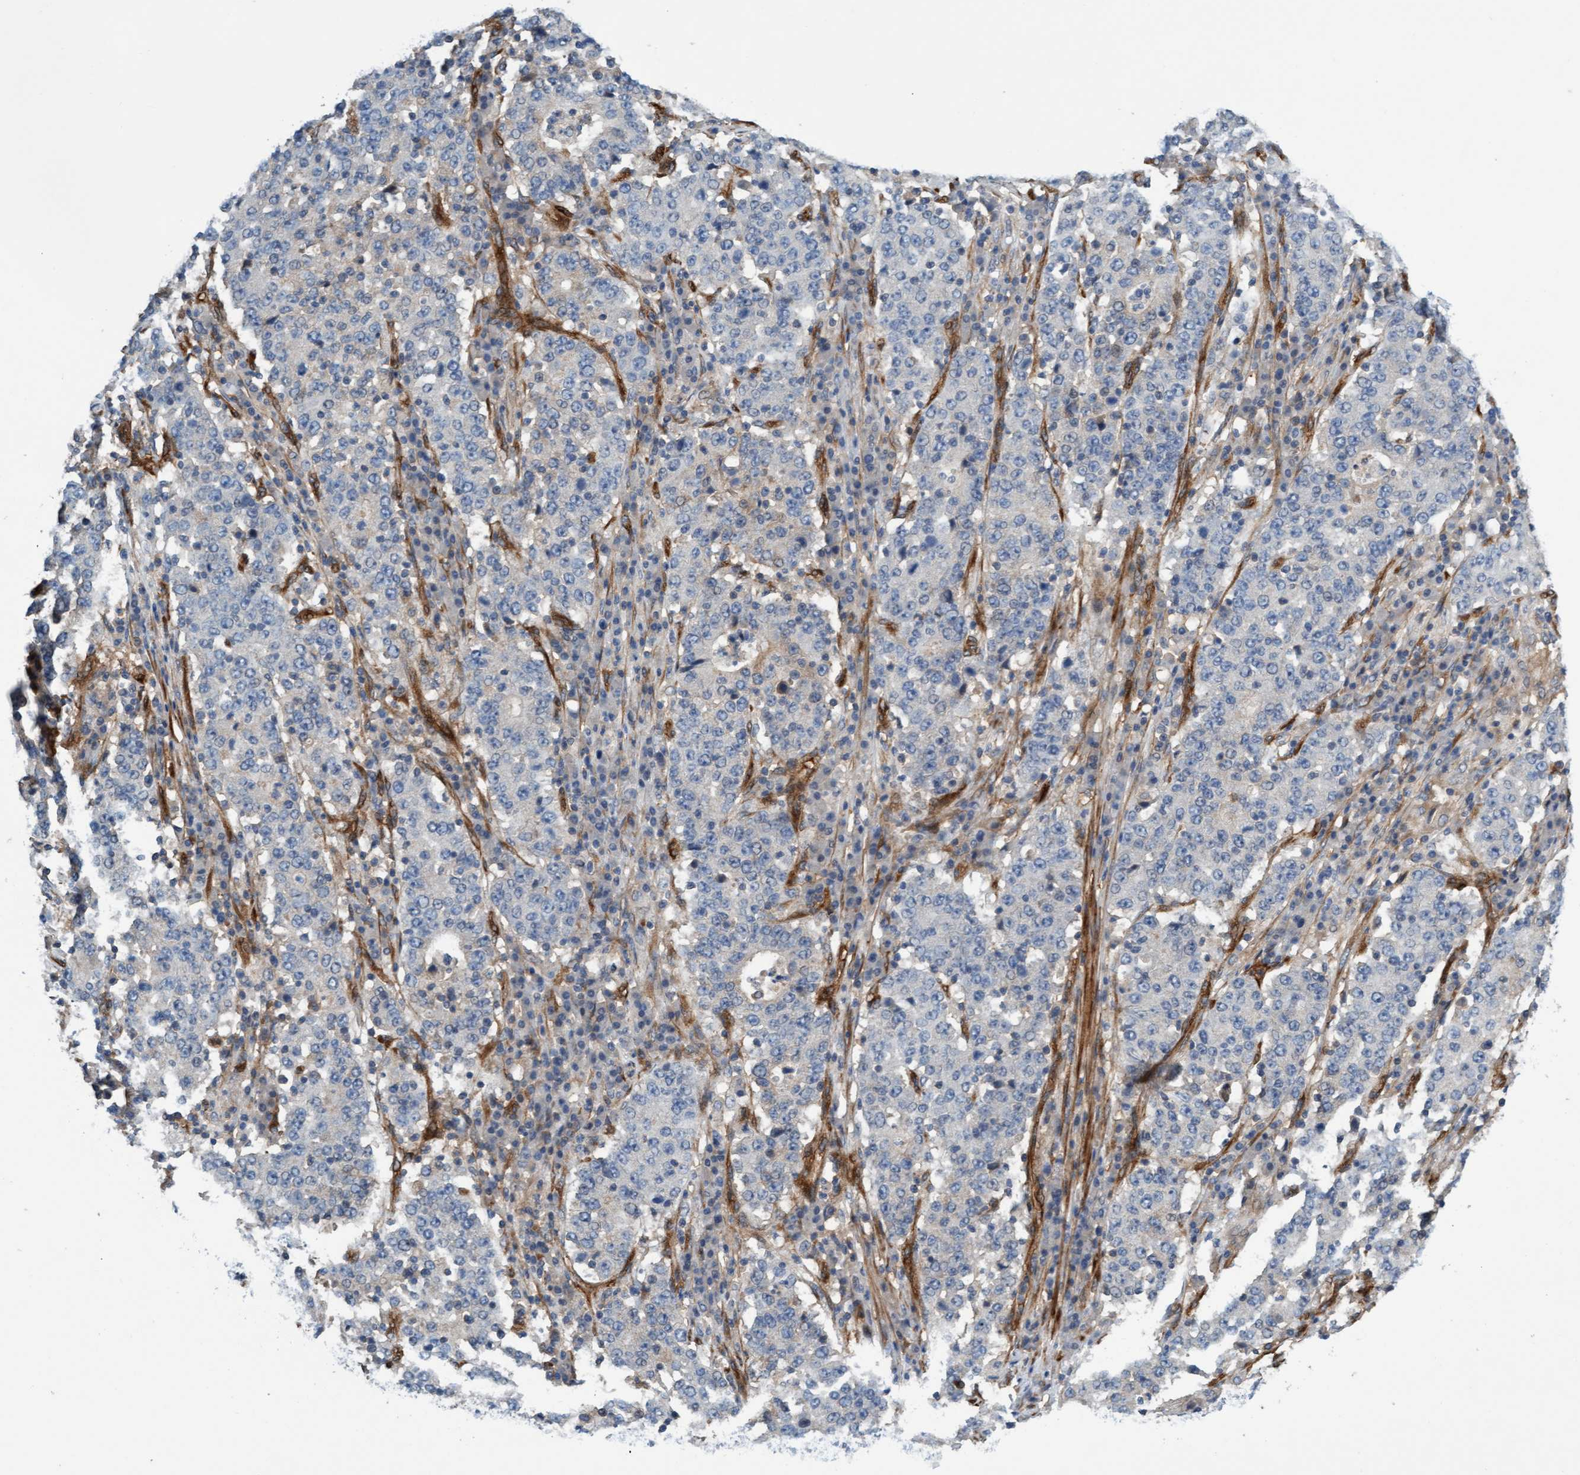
{"staining": {"intensity": "negative", "quantity": "none", "location": "none"}, "tissue": "stomach cancer", "cell_type": "Tumor cells", "image_type": "cancer", "snomed": [{"axis": "morphology", "description": "Adenocarcinoma, NOS"}, {"axis": "topography", "description": "Stomach"}], "caption": "DAB immunohistochemical staining of human adenocarcinoma (stomach) shows no significant positivity in tumor cells. (DAB immunohistochemistry, high magnification).", "gene": "FMNL3", "patient": {"sex": "male", "age": 59}}